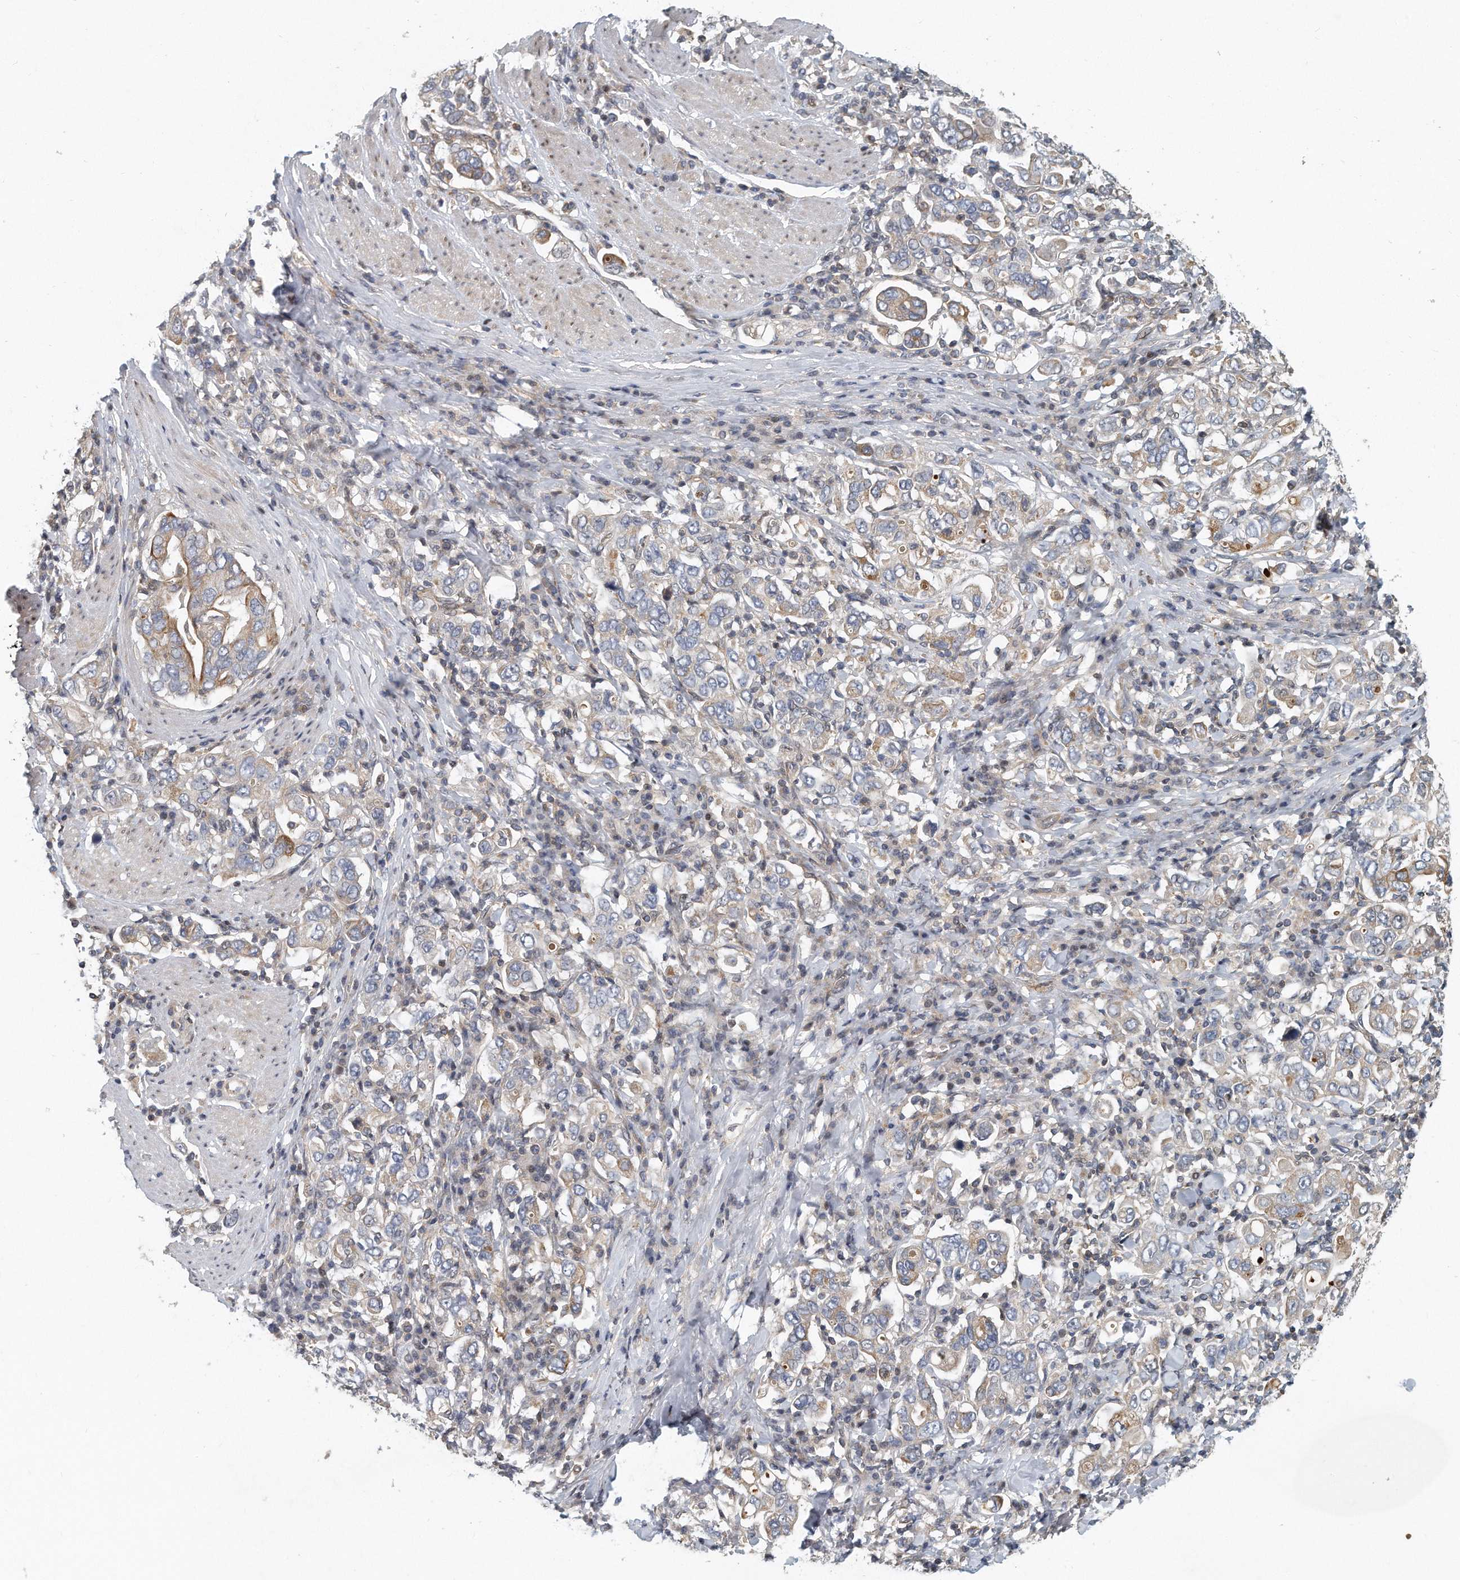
{"staining": {"intensity": "moderate", "quantity": "<25%", "location": "cytoplasmic/membranous"}, "tissue": "stomach cancer", "cell_type": "Tumor cells", "image_type": "cancer", "snomed": [{"axis": "morphology", "description": "Adenocarcinoma, NOS"}, {"axis": "topography", "description": "Stomach, upper"}], "caption": "High-magnification brightfield microscopy of stomach cancer (adenocarcinoma) stained with DAB (3,3'-diaminobenzidine) (brown) and counterstained with hematoxylin (blue). tumor cells exhibit moderate cytoplasmic/membranous expression is seen in about<25% of cells. The protein is stained brown, and the nuclei are stained in blue (DAB IHC with brightfield microscopy, high magnification).", "gene": "PCDH8", "patient": {"sex": "male", "age": 62}}